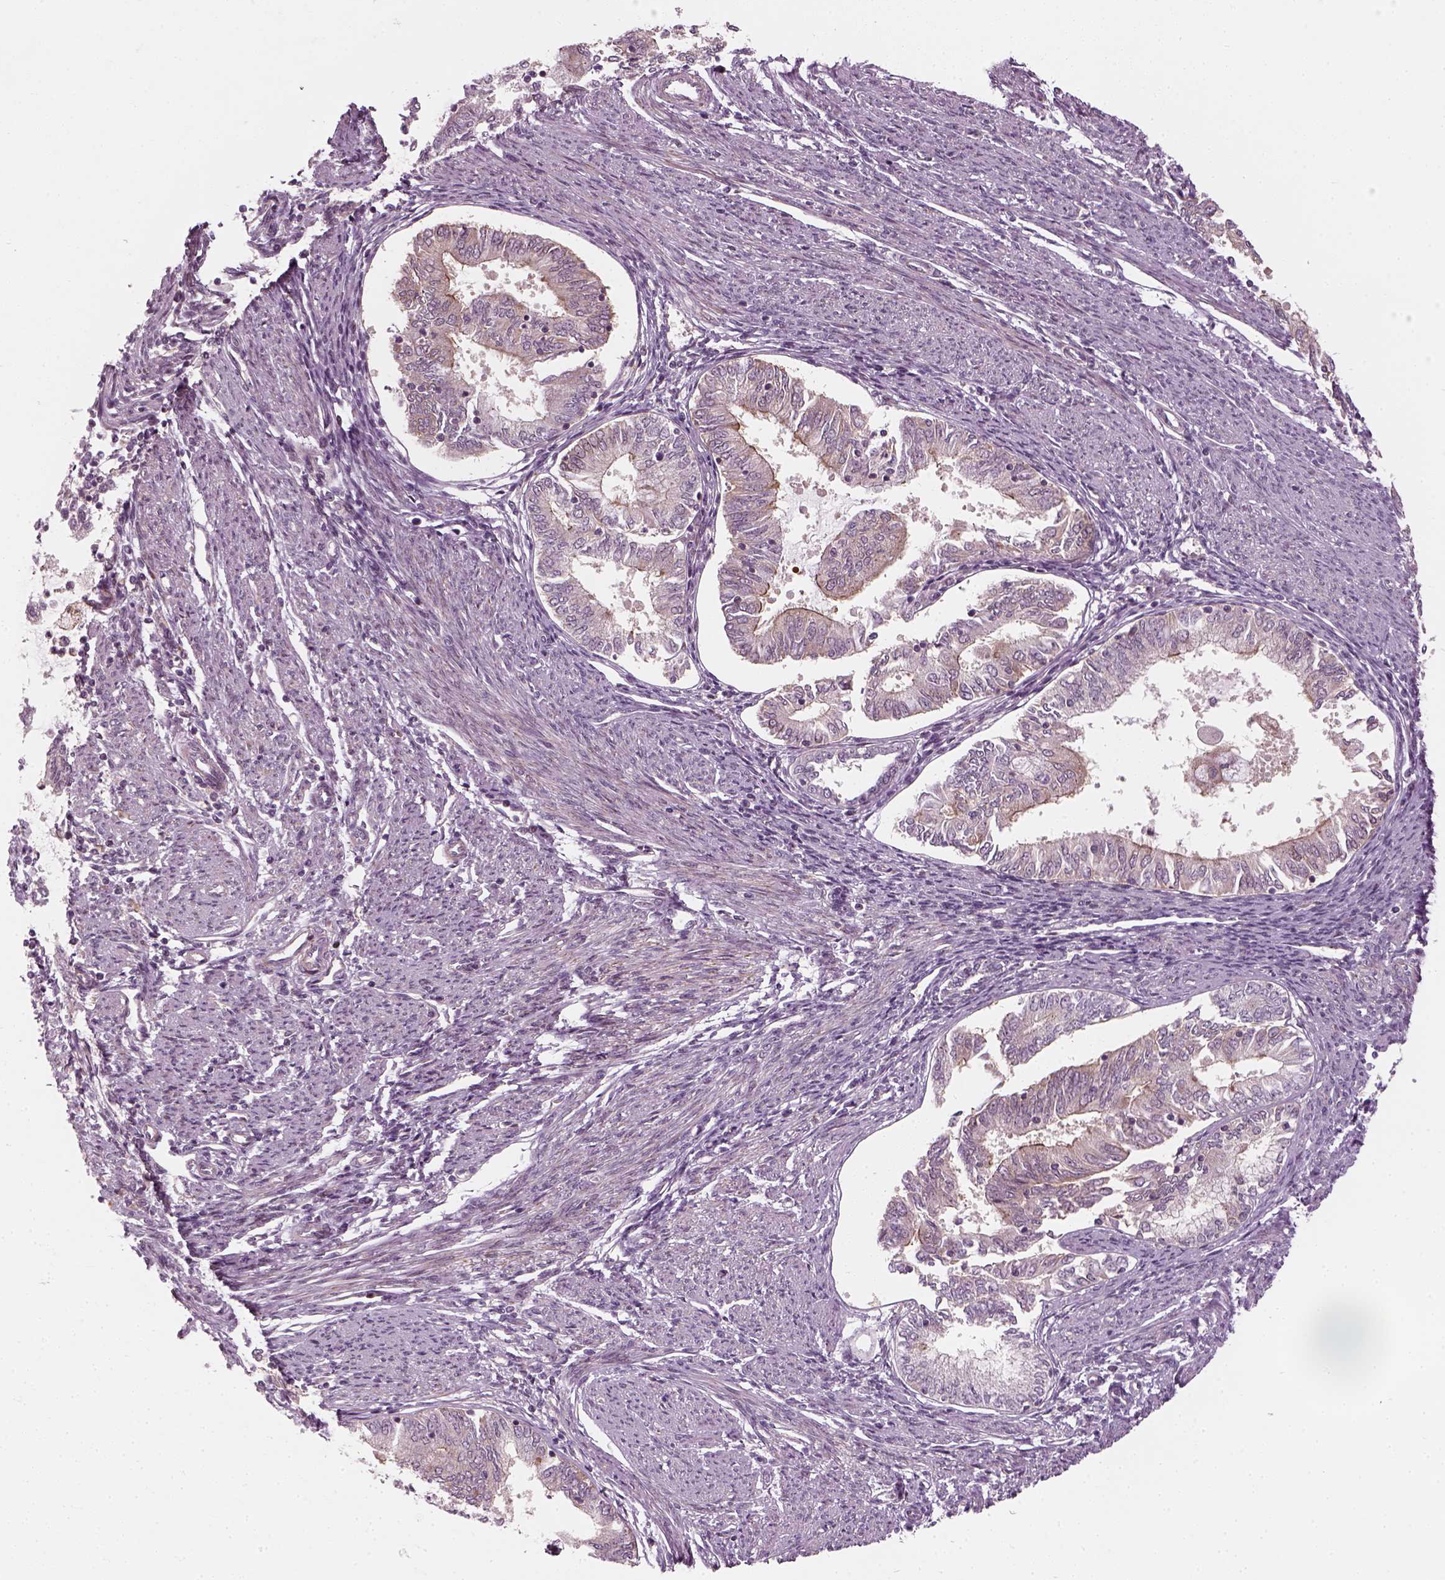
{"staining": {"intensity": "negative", "quantity": "none", "location": "none"}, "tissue": "endometrial cancer", "cell_type": "Tumor cells", "image_type": "cancer", "snomed": [{"axis": "morphology", "description": "Adenocarcinoma, NOS"}, {"axis": "topography", "description": "Endometrium"}], "caption": "Endometrial cancer was stained to show a protein in brown. There is no significant staining in tumor cells.", "gene": "DNASE1L1", "patient": {"sex": "female", "age": 79}}